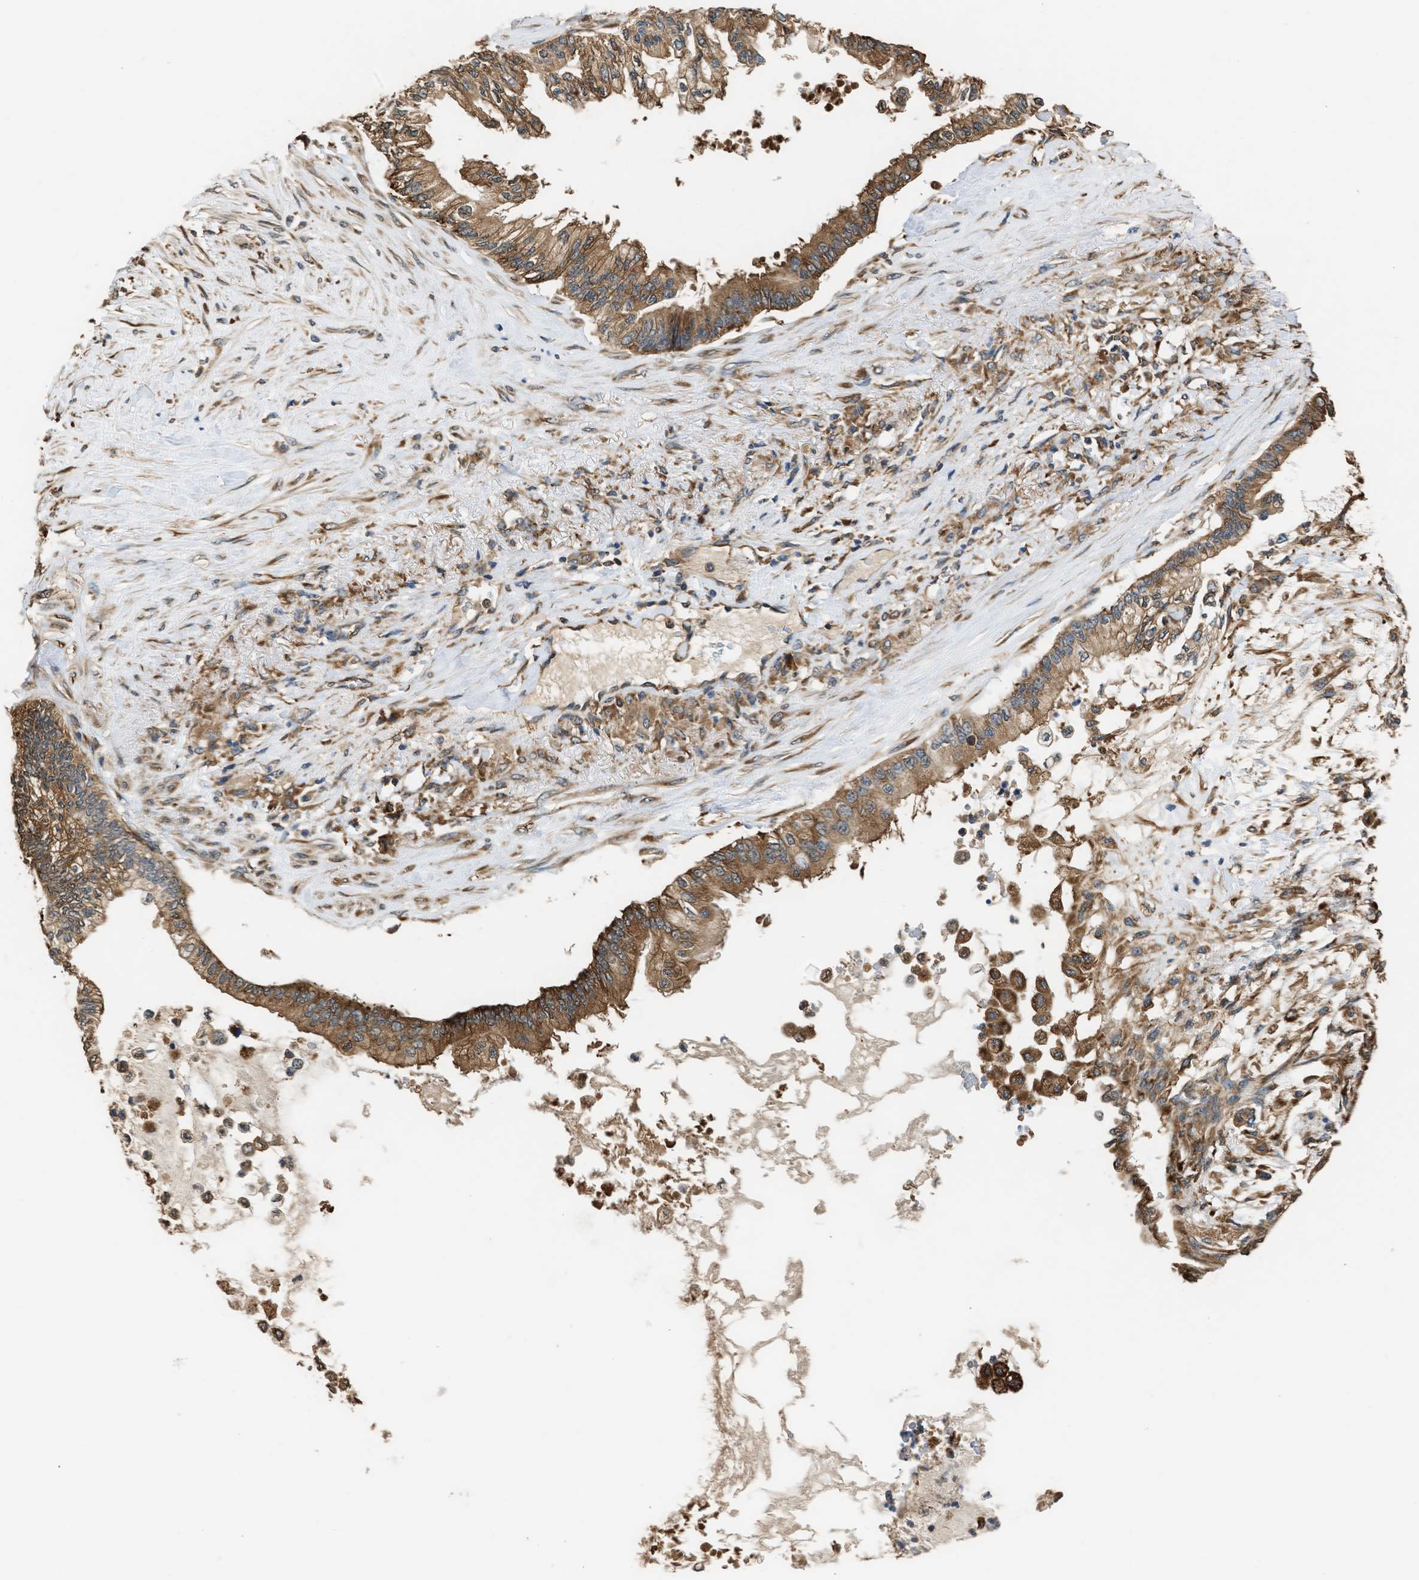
{"staining": {"intensity": "moderate", "quantity": ">75%", "location": "cytoplasmic/membranous"}, "tissue": "pancreatic cancer", "cell_type": "Tumor cells", "image_type": "cancer", "snomed": [{"axis": "morphology", "description": "Normal tissue, NOS"}, {"axis": "morphology", "description": "Adenocarcinoma, NOS"}, {"axis": "topography", "description": "Pancreas"}, {"axis": "topography", "description": "Duodenum"}], "caption": "Tumor cells demonstrate medium levels of moderate cytoplasmic/membranous staining in about >75% of cells in human adenocarcinoma (pancreatic).", "gene": "SLC36A4", "patient": {"sex": "female", "age": 60}}